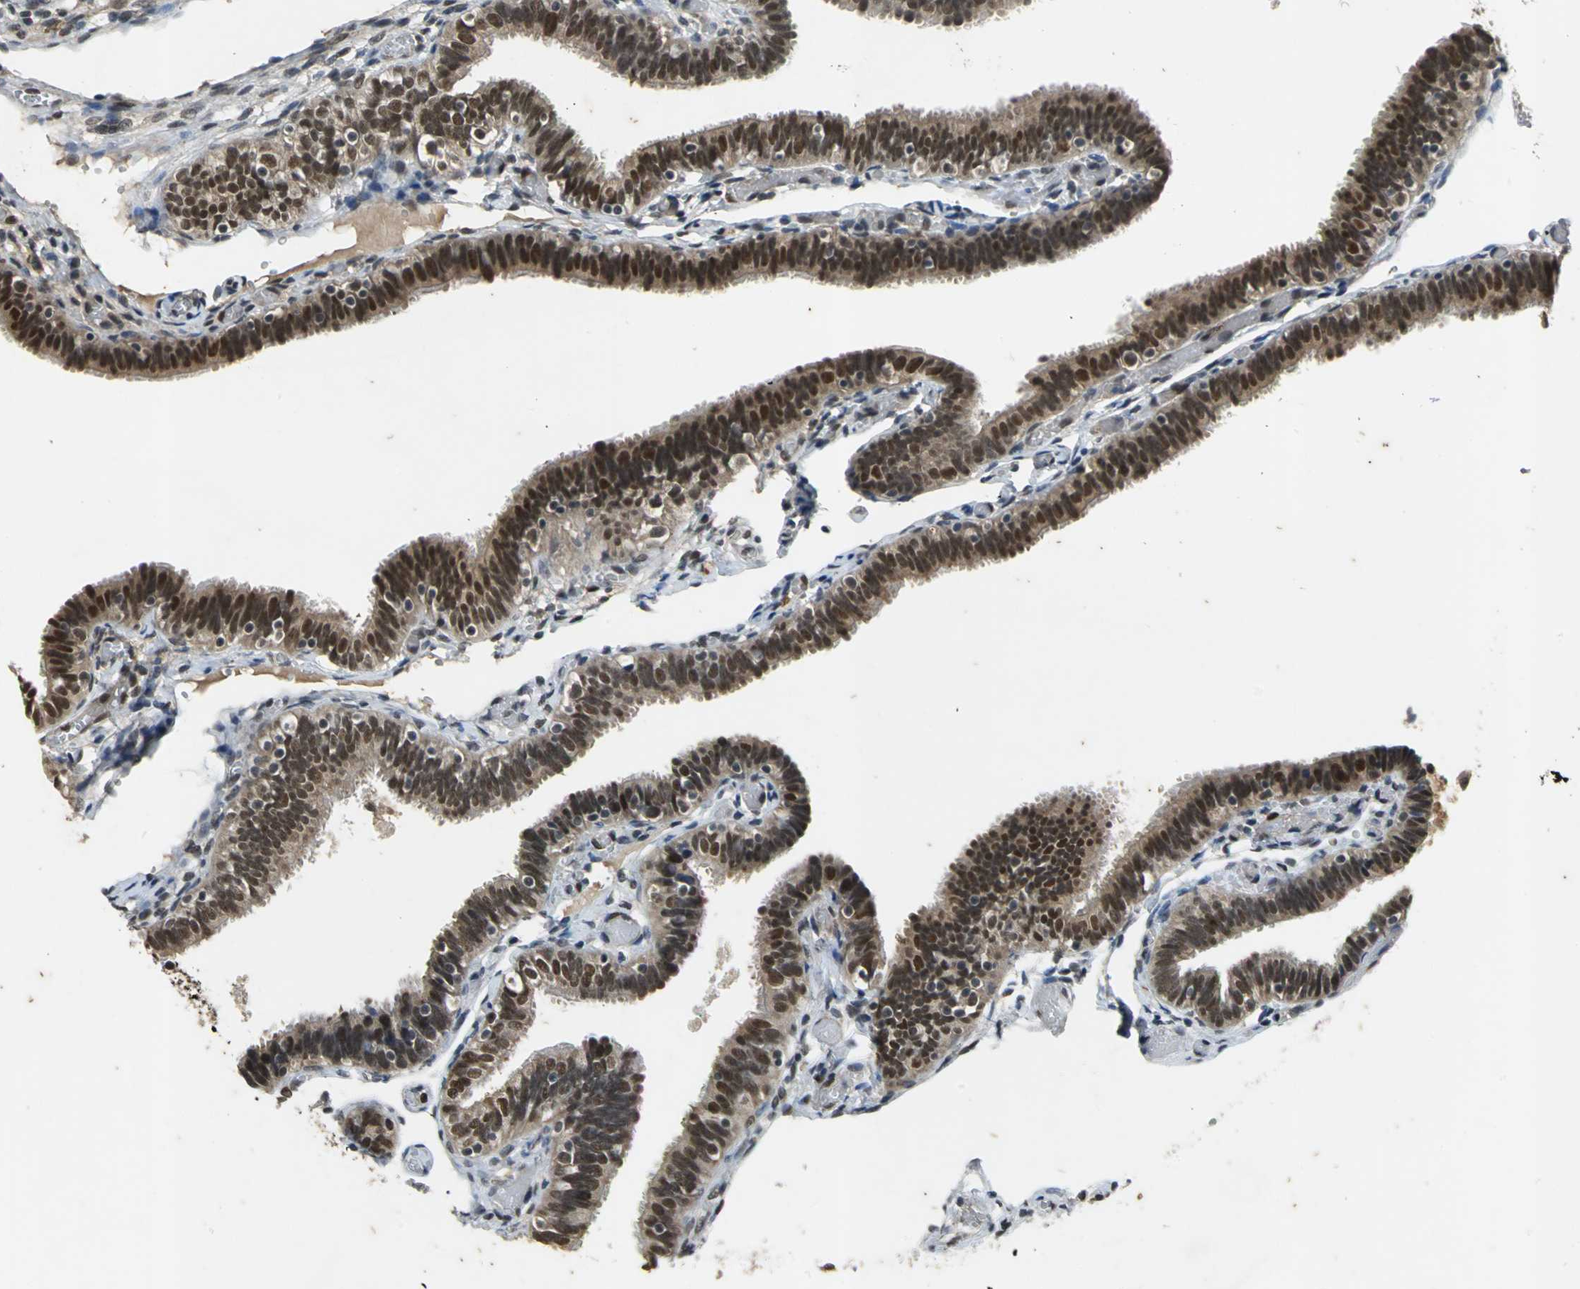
{"staining": {"intensity": "strong", "quantity": ">75%", "location": "cytoplasmic/membranous,nuclear"}, "tissue": "fallopian tube", "cell_type": "Glandular cells", "image_type": "normal", "snomed": [{"axis": "morphology", "description": "Normal tissue, NOS"}, {"axis": "topography", "description": "Fallopian tube"}], "caption": "Brown immunohistochemical staining in normal fallopian tube shows strong cytoplasmic/membranous,nuclear expression in approximately >75% of glandular cells. The protein of interest is stained brown, and the nuclei are stained in blue (DAB (3,3'-diaminobenzidine) IHC with brightfield microscopy, high magnification).", "gene": "NOTCH3", "patient": {"sex": "female", "age": 46}}